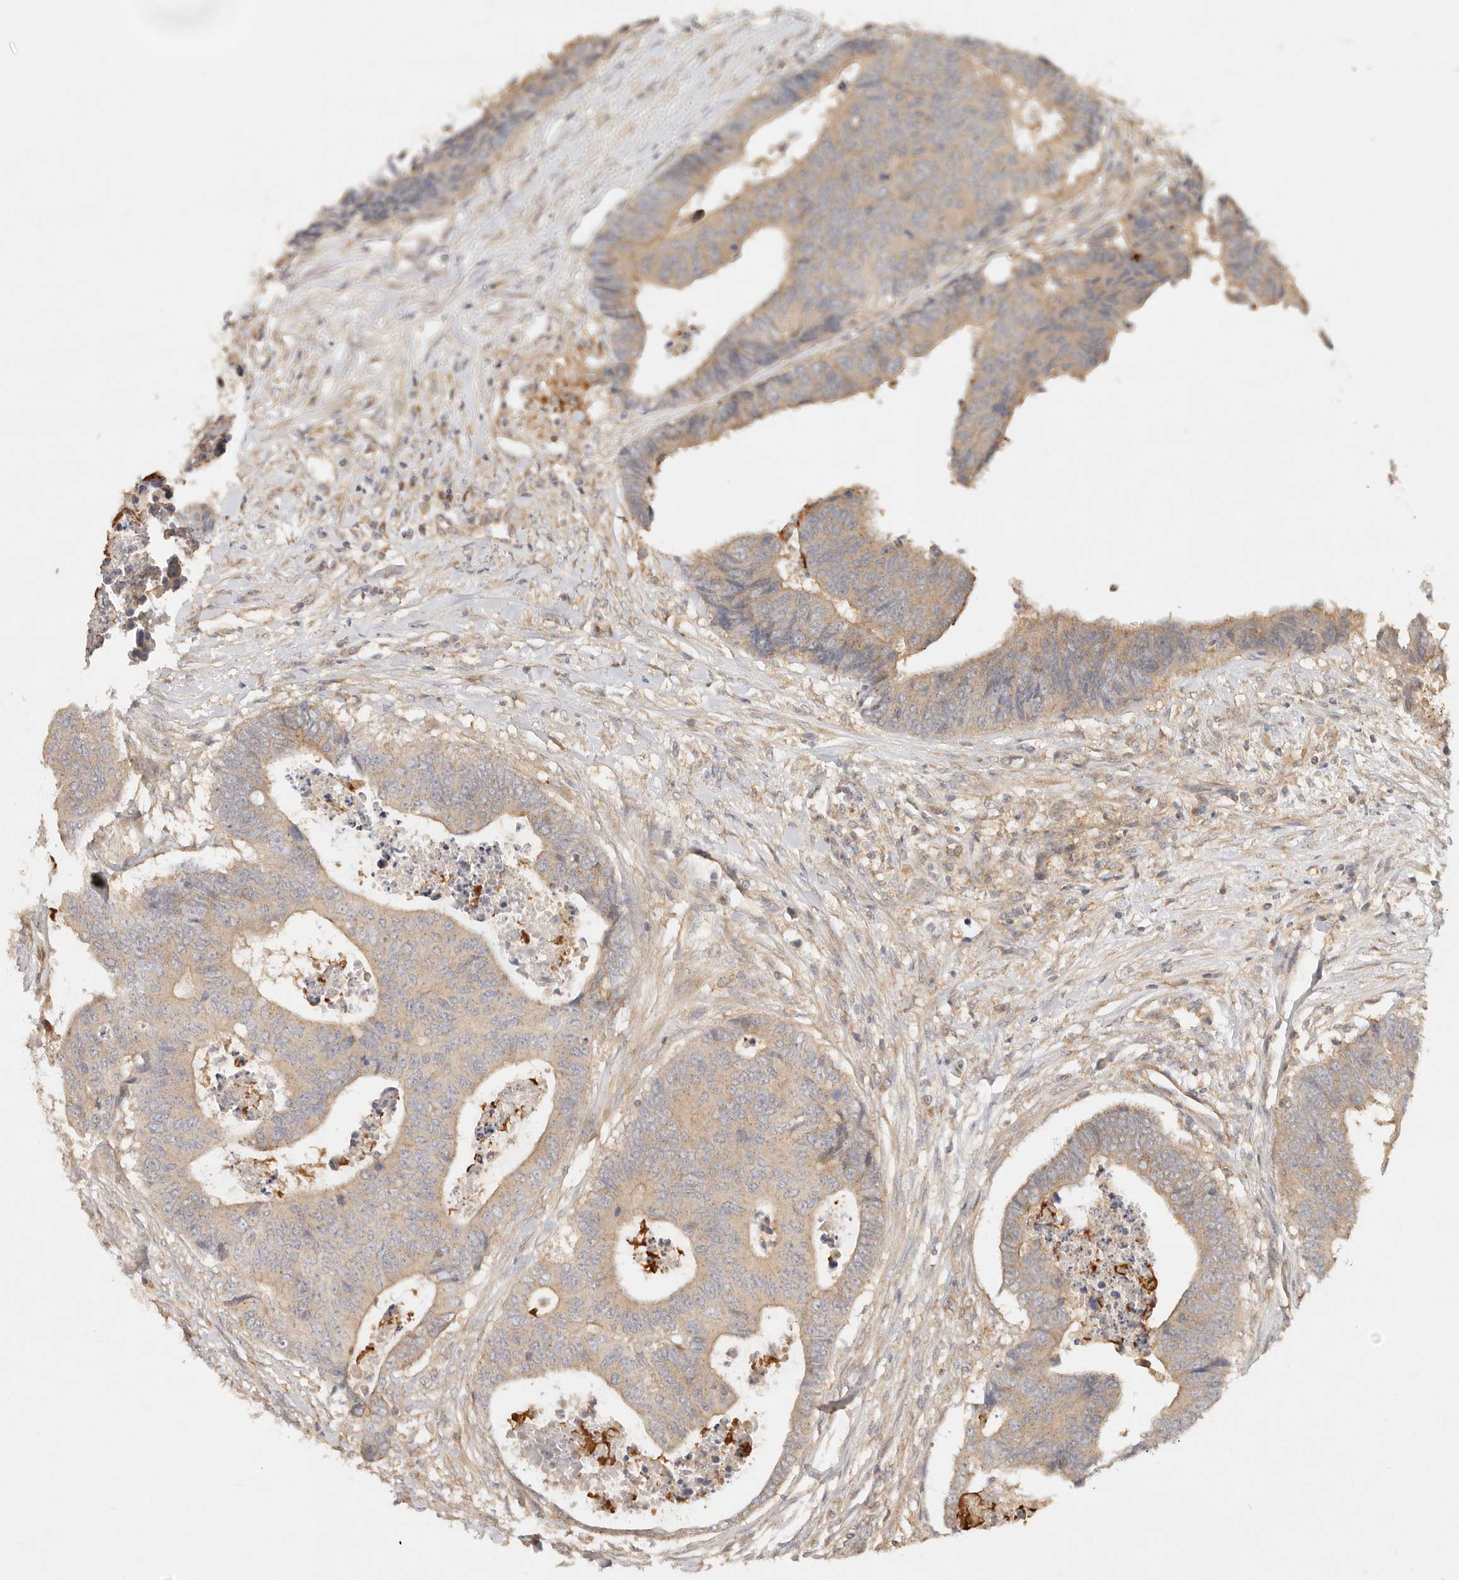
{"staining": {"intensity": "weak", "quantity": ">75%", "location": "cytoplasmic/membranous"}, "tissue": "colorectal cancer", "cell_type": "Tumor cells", "image_type": "cancer", "snomed": [{"axis": "morphology", "description": "Adenocarcinoma, NOS"}, {"axis": "topography", "description": "Rectum"}], "caption": "IHC (DAB (3,3'-diaminobenzidine)) staining of colorectal adenocarcinoma displays weak cytoplasmic/membranous protein expression in about >75% of tumor cells. IHC stains the protein of interest in brown and the nuclei are stained blue.", "gene": "HECTD3", "patient": {"sex": "male", "age": 84}}